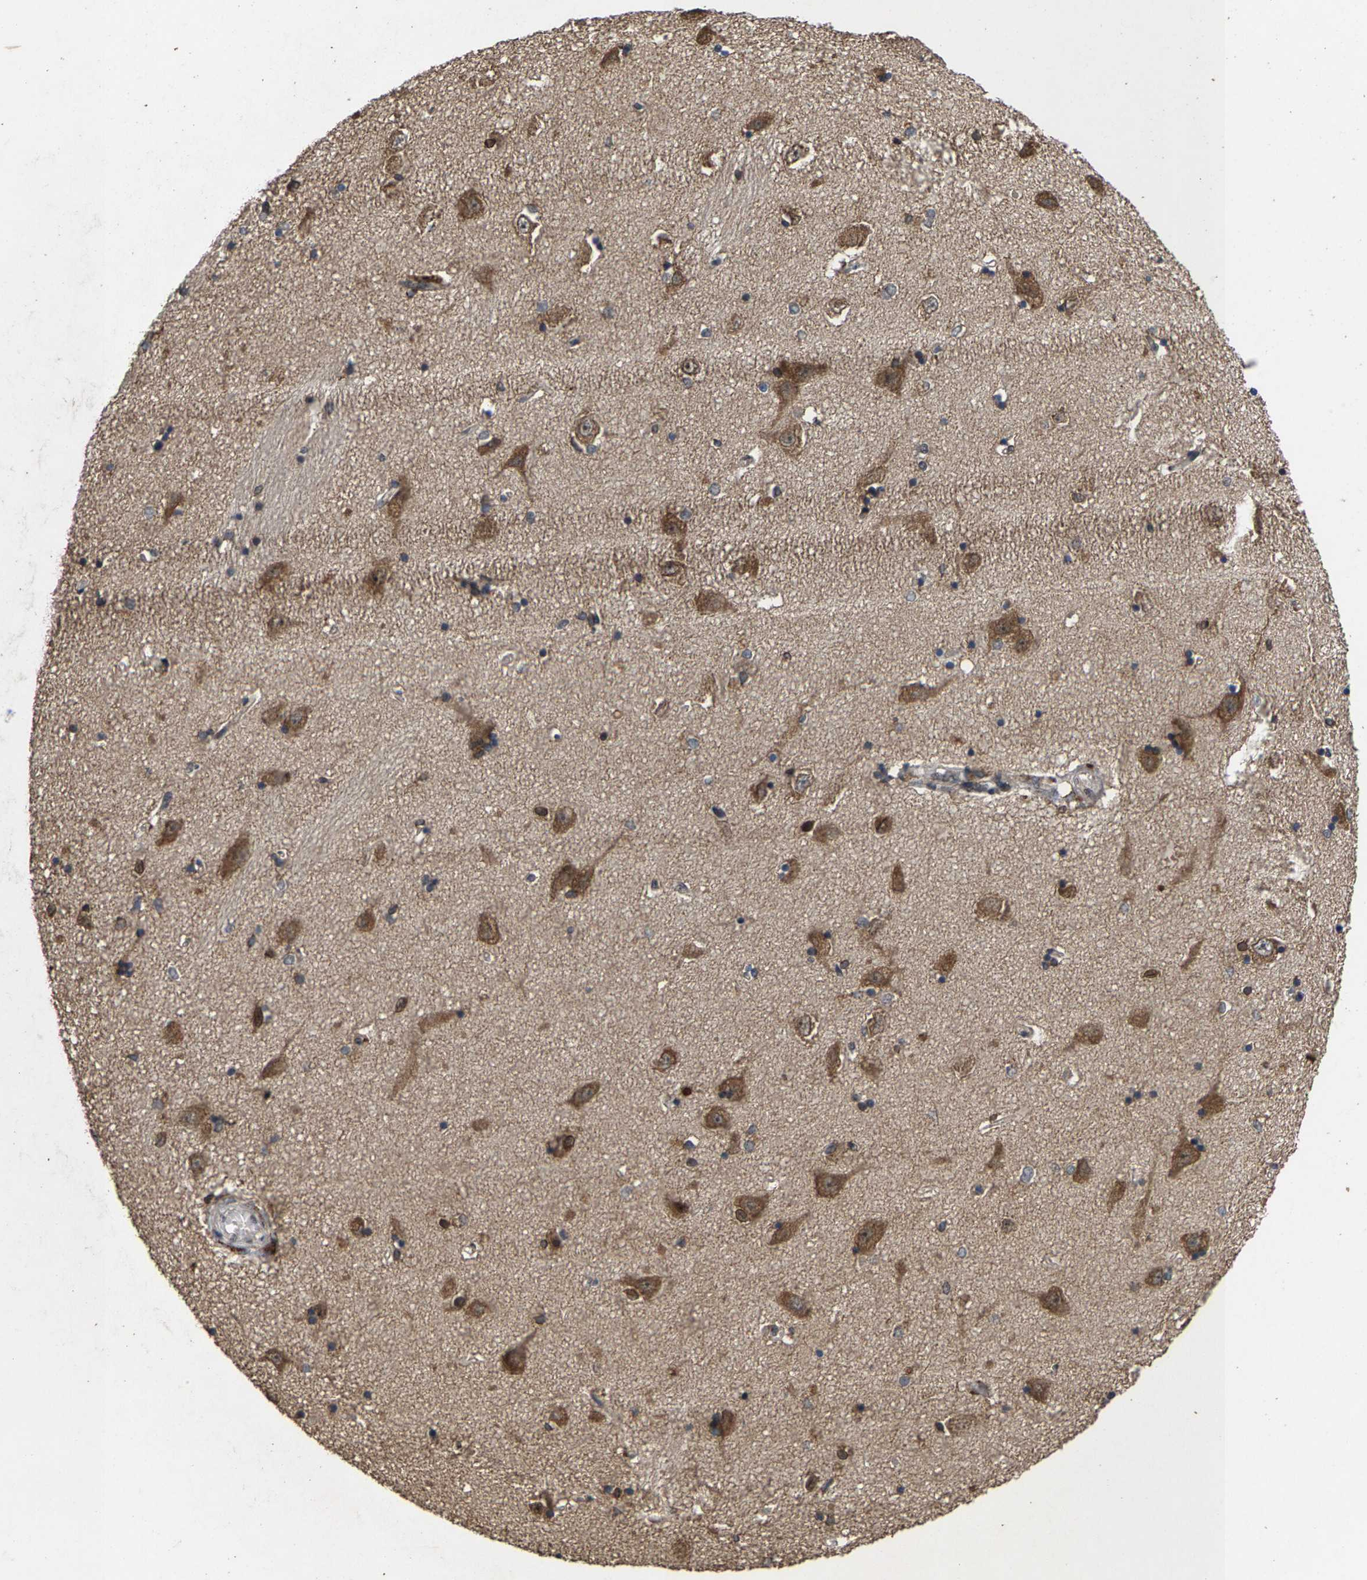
{"staining": {"intensity": "weak", "quantity": "<25%", "location": "cytoplasmic/membranous"}, "tissue": "hippocampus", "cell_type": "Glial cells", "image_type": "normal", "snomed": [{"axis": "morphology", "description": "Normal tissue, NOS"}, {"axis": "topography", "description": "Hippocampus"}], "caption": "IHC of unremarkable hippocampus shows no staining in glial cells.", "gene": "HAUS6", "patient": {"sex": "male", "age": 45}}